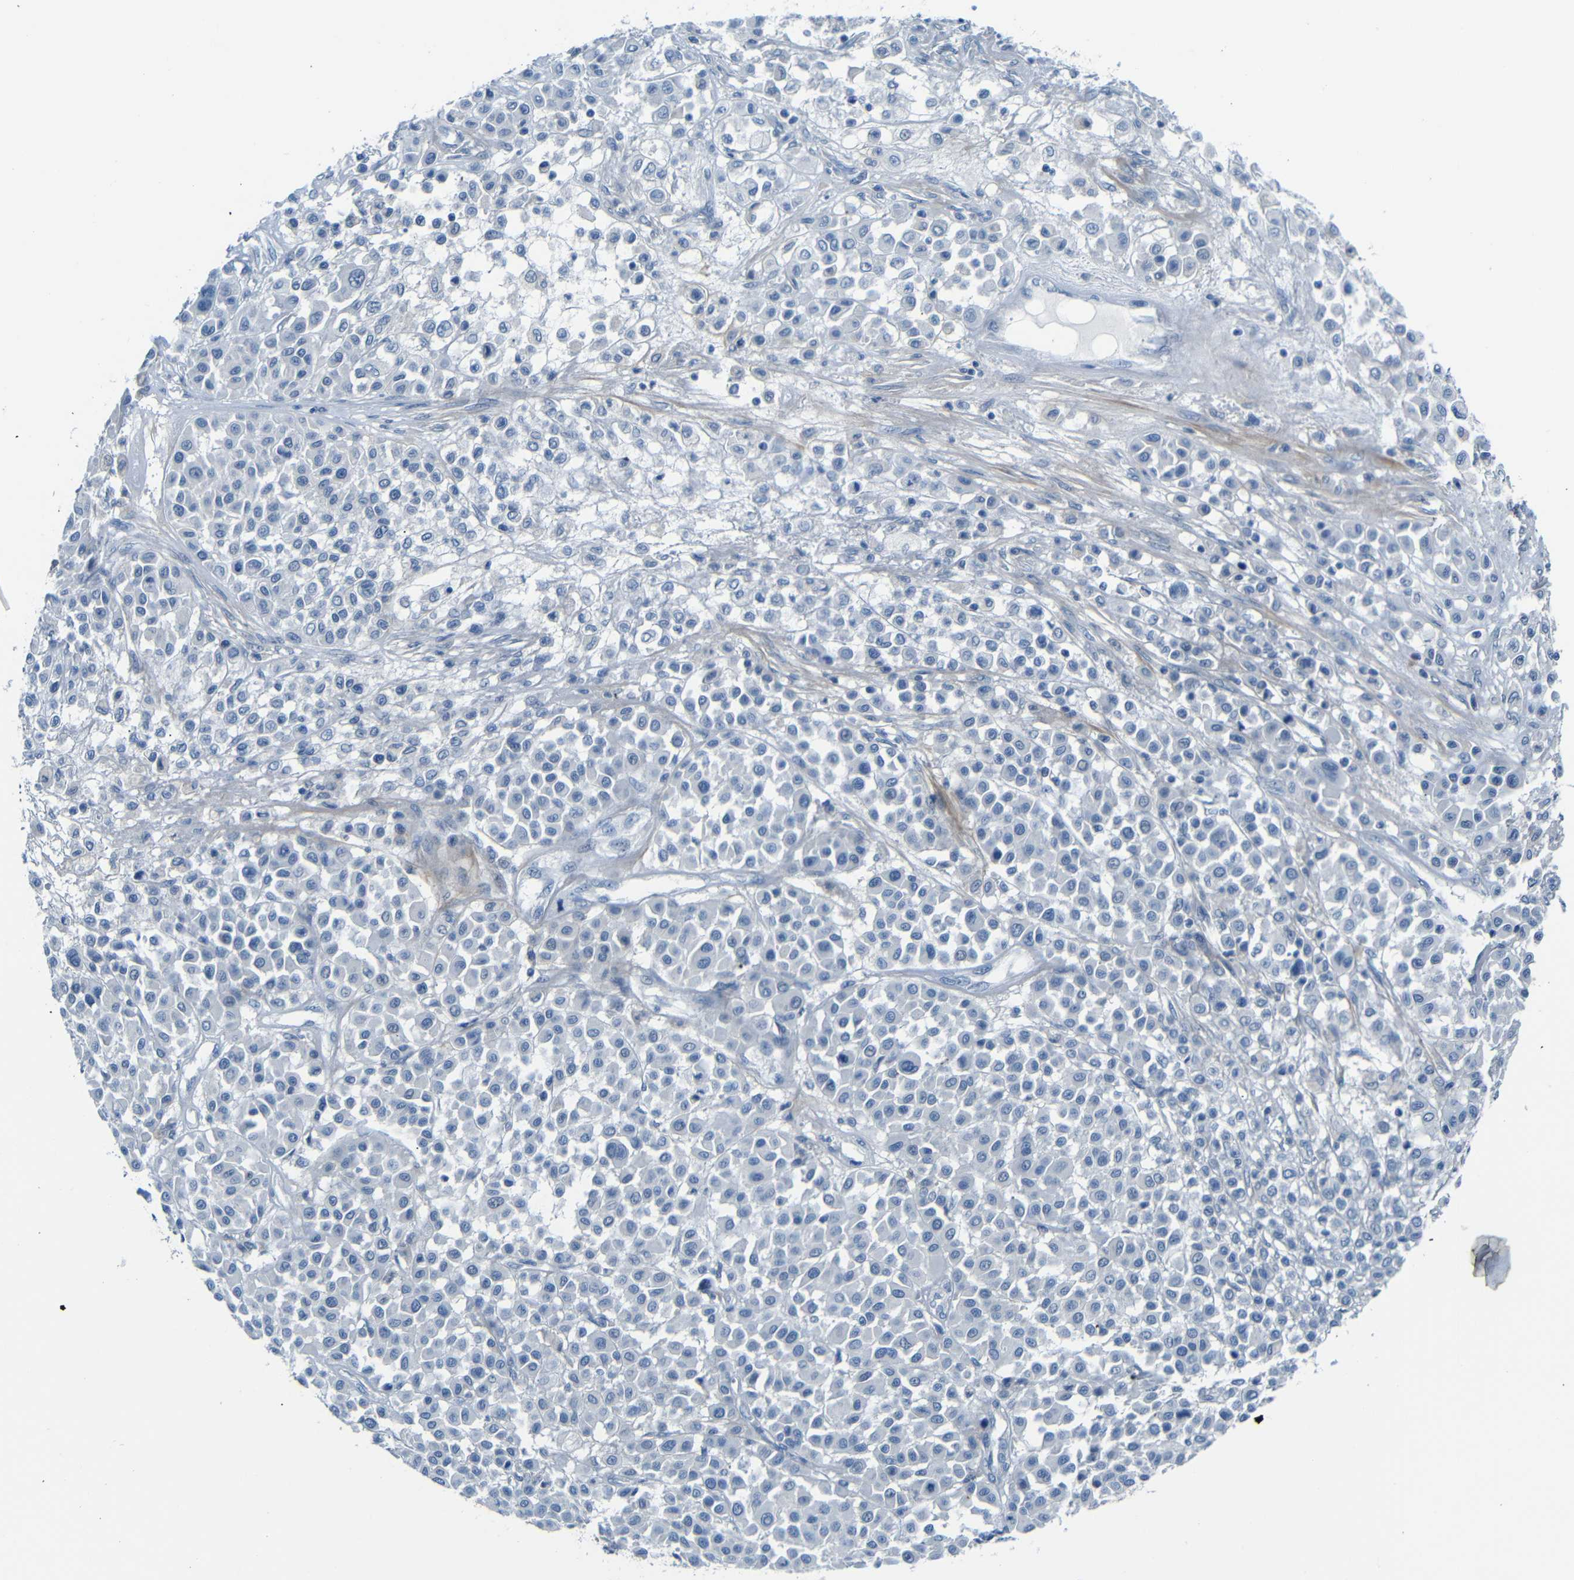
{"staining": {"intensity": "negative", "quantity": "none", "location": "none"}, "tissue": "melanoma", "cell_type": "Tumor cells", "image_type": "cancer", "snomed": [{"axis": "morphology", "description": "Malignant melanoma, Metastatic site"}, {"axis": "topography", "description": "Soft tissue"}], "caption": "An image of melanoma stained for a protein demonstrates no brown staining in tumor cells.", "gene": "ANK3", "patient": {"sex": "male", "age": 41}}